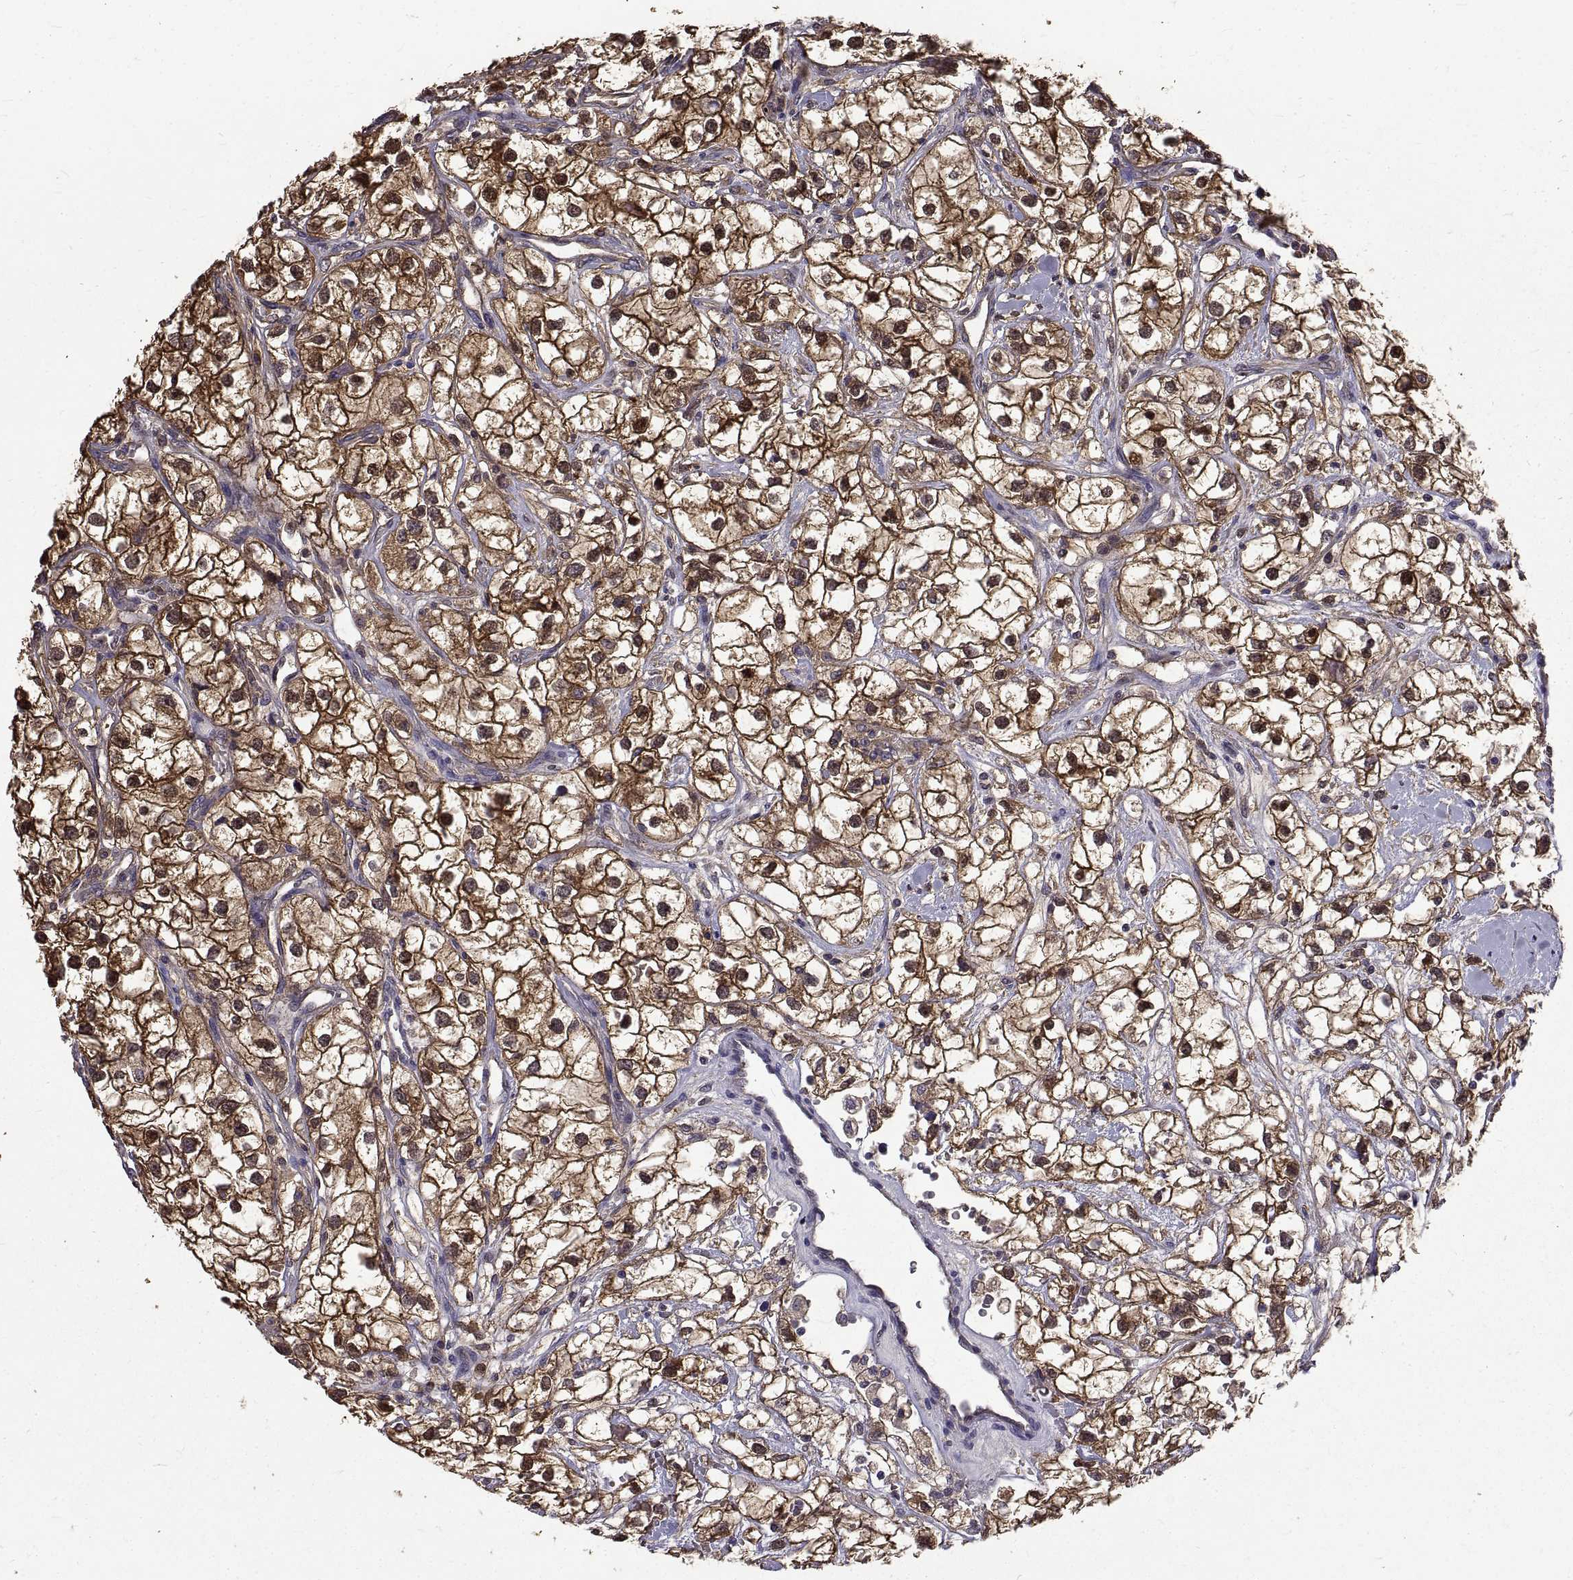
{"staining": {"intensity": "moderate", "quantity": ">75%", "location": "cytoplasmic/membranous,nuclear"}, "tissue": "renal cancer", "cell_type": "Tumor cells", "image_type": "cancer", "snomed": [{"axis": "morphology", "description": "Adenocarcinoma, NOS"}, {"axis": "topography", "description": "Kidney"}], "caption": "IHC histopathology image of neoplastic tissue: human renal cancer (adenocarcinoma) stained using immunohistochemistry demonstrates medium levels of moderate protein expression localized specifically in the cytoplasmic/membranous and nuclear of tumor cells, appearing as a cytoplasmic/membranous and nuclear brown color.", "gene": "PEA15", "patient": {"sex": "male", "age": 59}}